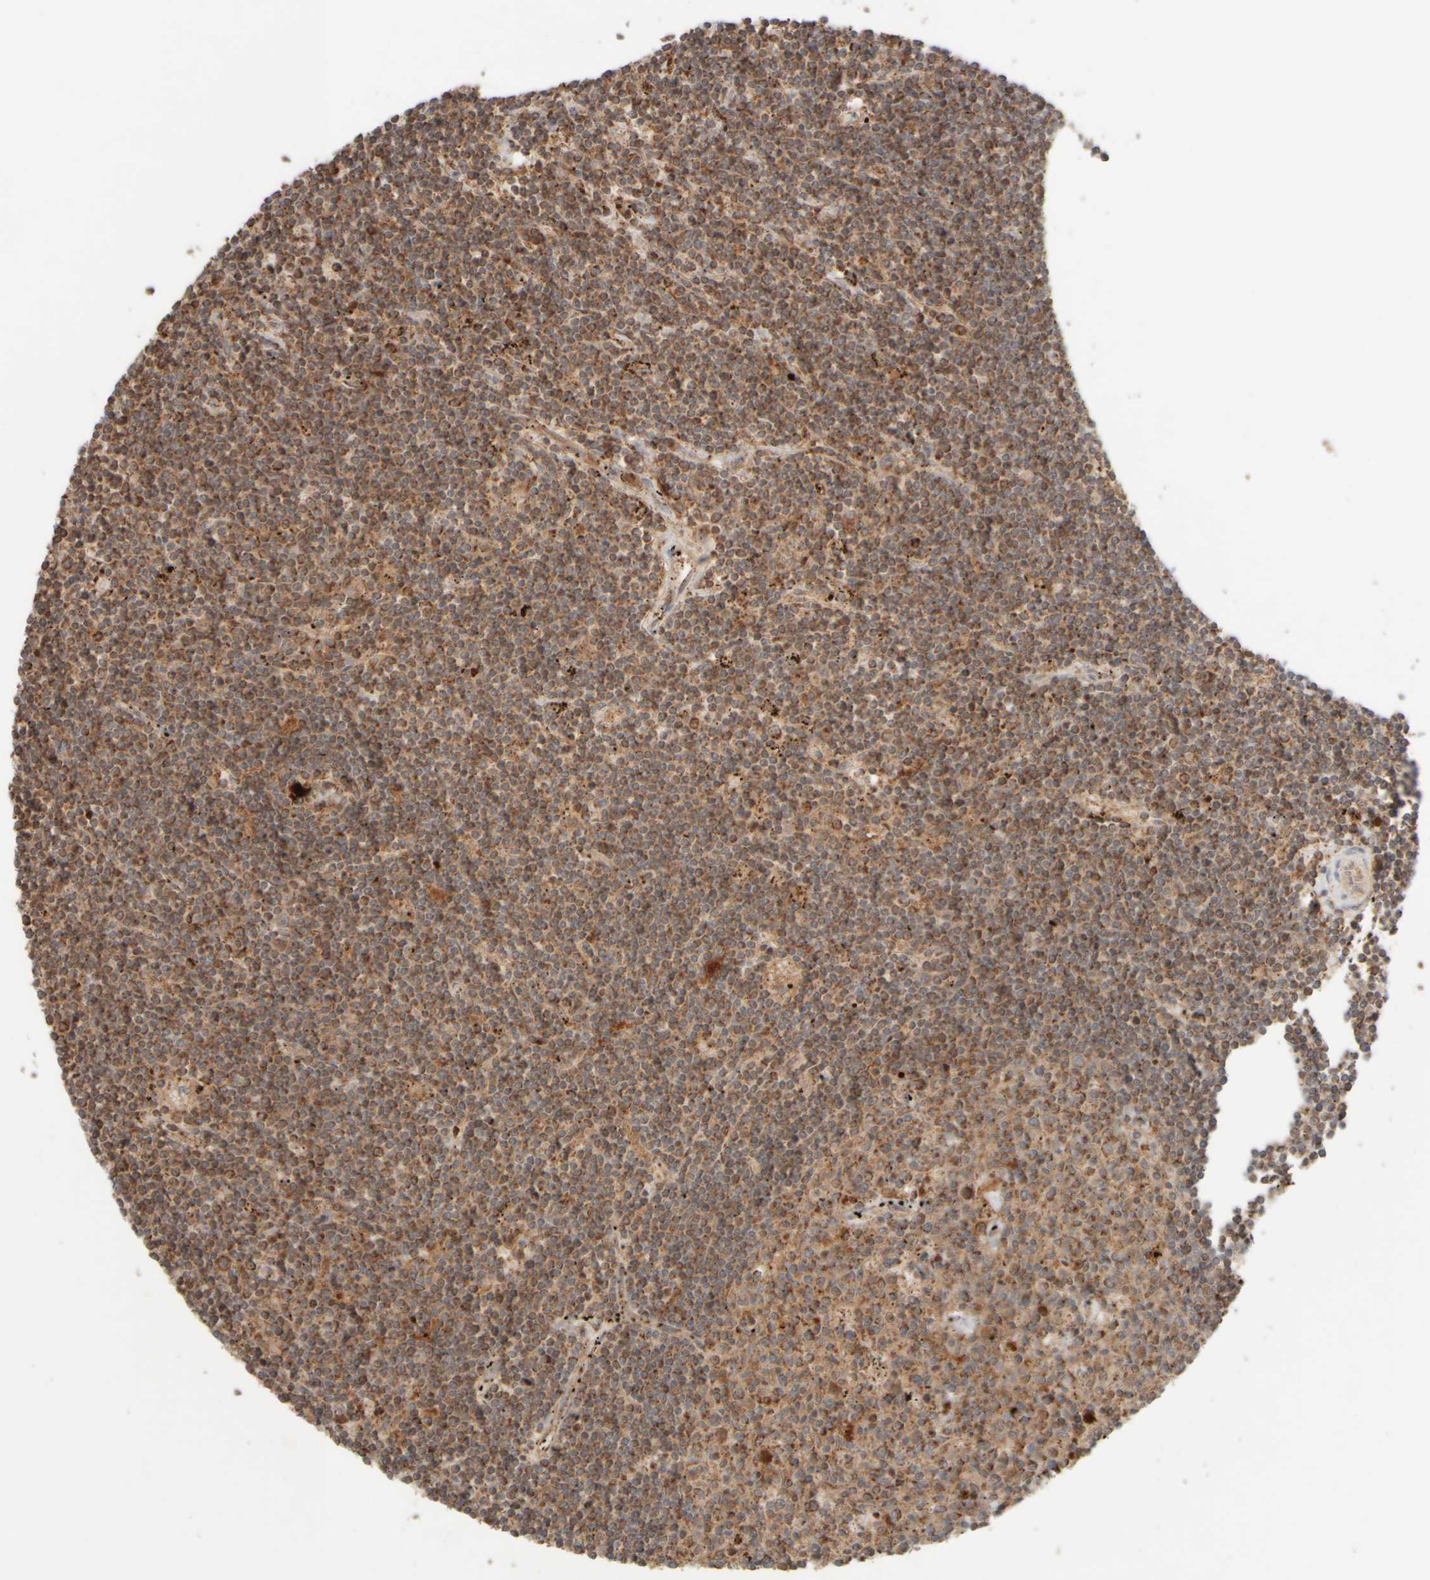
{"staining": {"intensity": "moderate", "quantity": "25%-75%", "location": "cytoplasmic/membranous"}, "tissue": "lymphoma", "cell_type": "Tumor cells", "image_type": "cancer", "snomed": [{"axis": "morphology", "description": "Malignant lymphoma, non-Hodgkin's type, Low grade"}, {"axis": "topography", "description": "Spleen"}], "caption": "Tumor cells exhibit medium levels of moderate cytoplasmic/membranous staining in approximately 25%-75% of cells in human malignant lymphoma, non-Hodgkin's type (low-grade). (IHC, brightfield microscopy, high magnification).", "gene": "EIF2B3", "patient": {"sex": "male", "age": 76}}